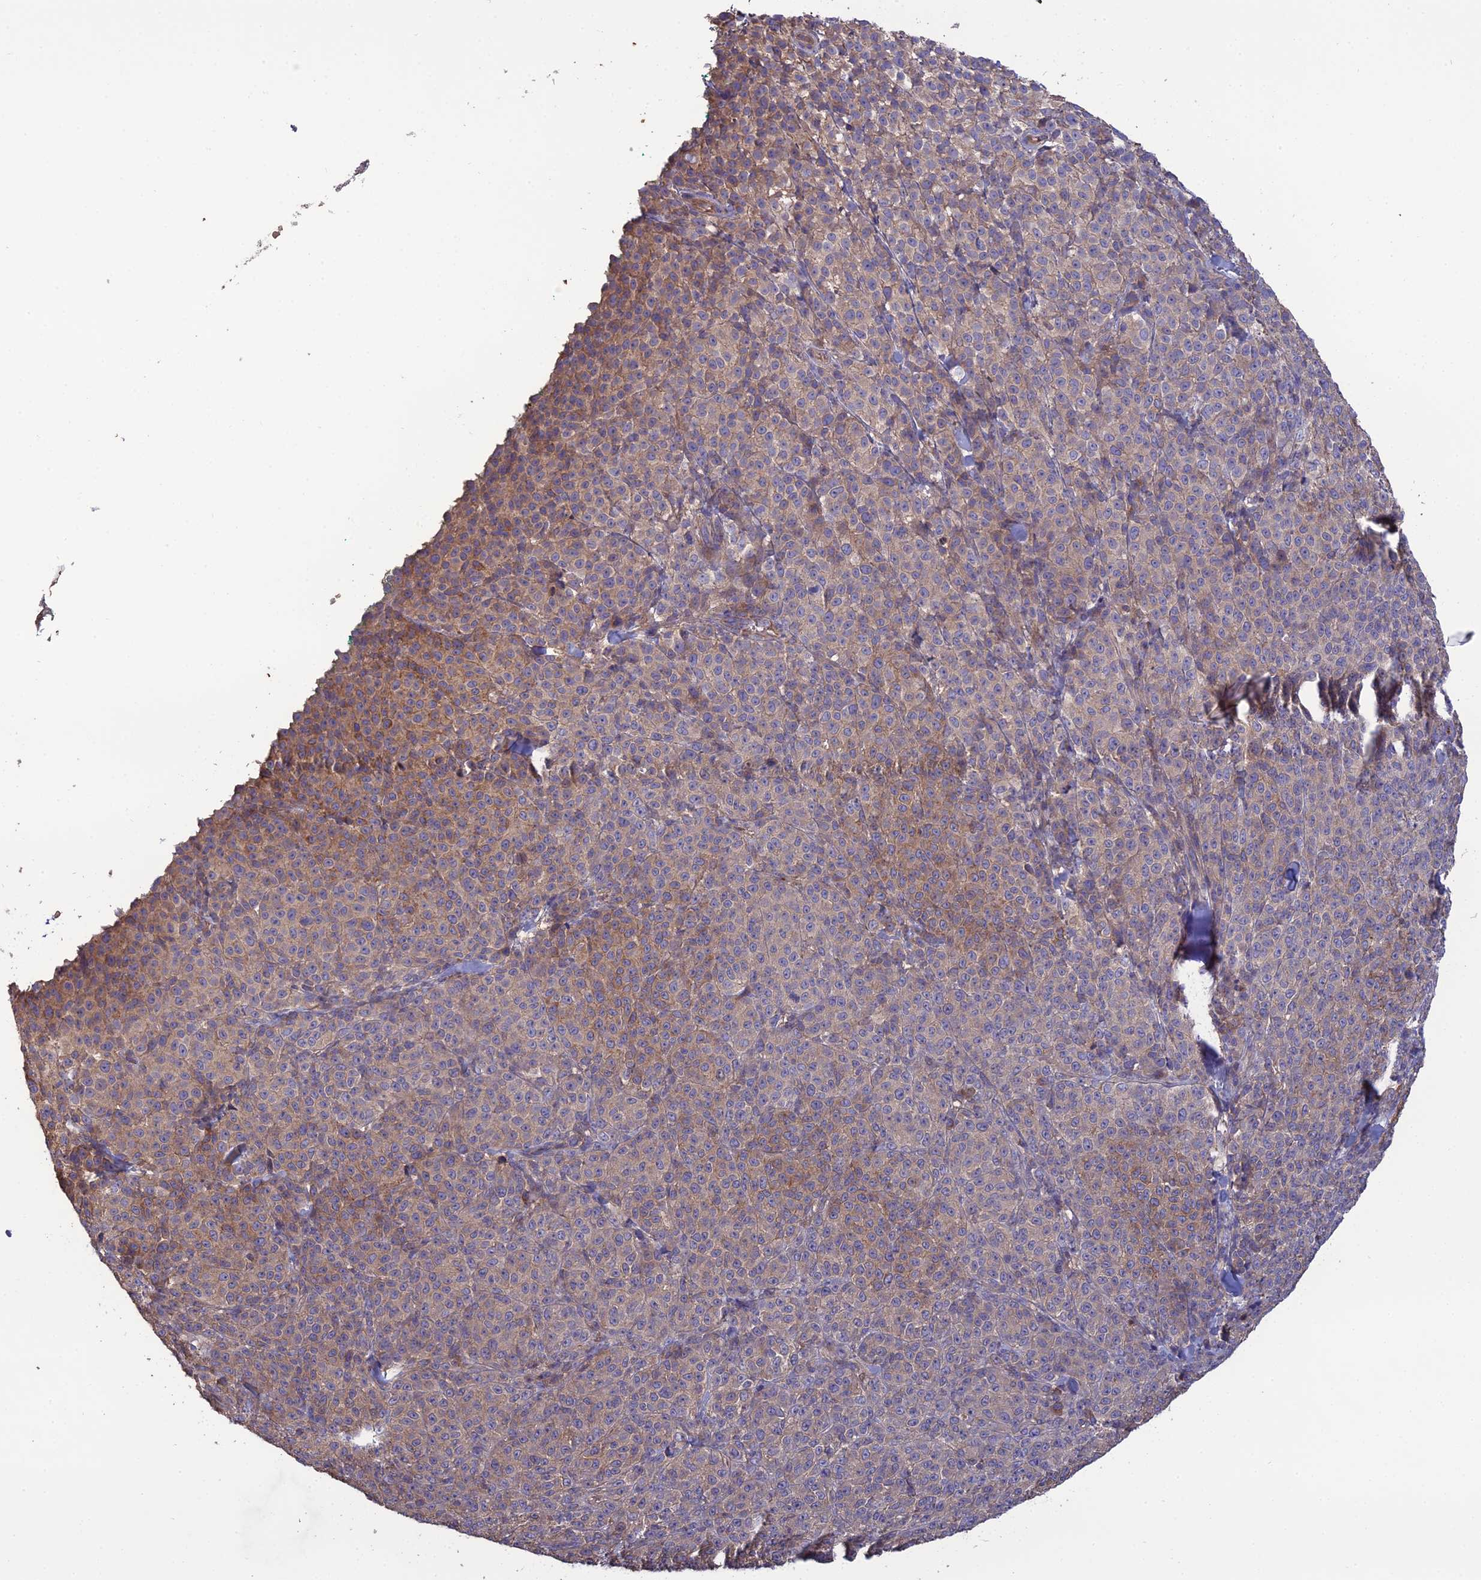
{"staining": {"intensity": "moderate", "quantity": "<25%", "location": "cytoplasmic/membranous"}, "tissue": "melanoma", "cell_type": "Tumor cells", "image_type": "cancer", "snomed": [{"axis": "morphology", "description": "Normal tissue, NOS"}, {"axis": "morphology", "description": "Malignant melanoma, NOS"}, {"axis": "topography", "description": "Skin"}], "caption": "The micrograph demonstrates a brown stain indicating the presence of a protein in the cytoplasmic/membranous of tumor cells in malignant melanoma. (DAB IHC, brown staining for protein, blue staining for nuclei).", "gene": "GALR2", "patient": {"sex": "female", "age": 34}}